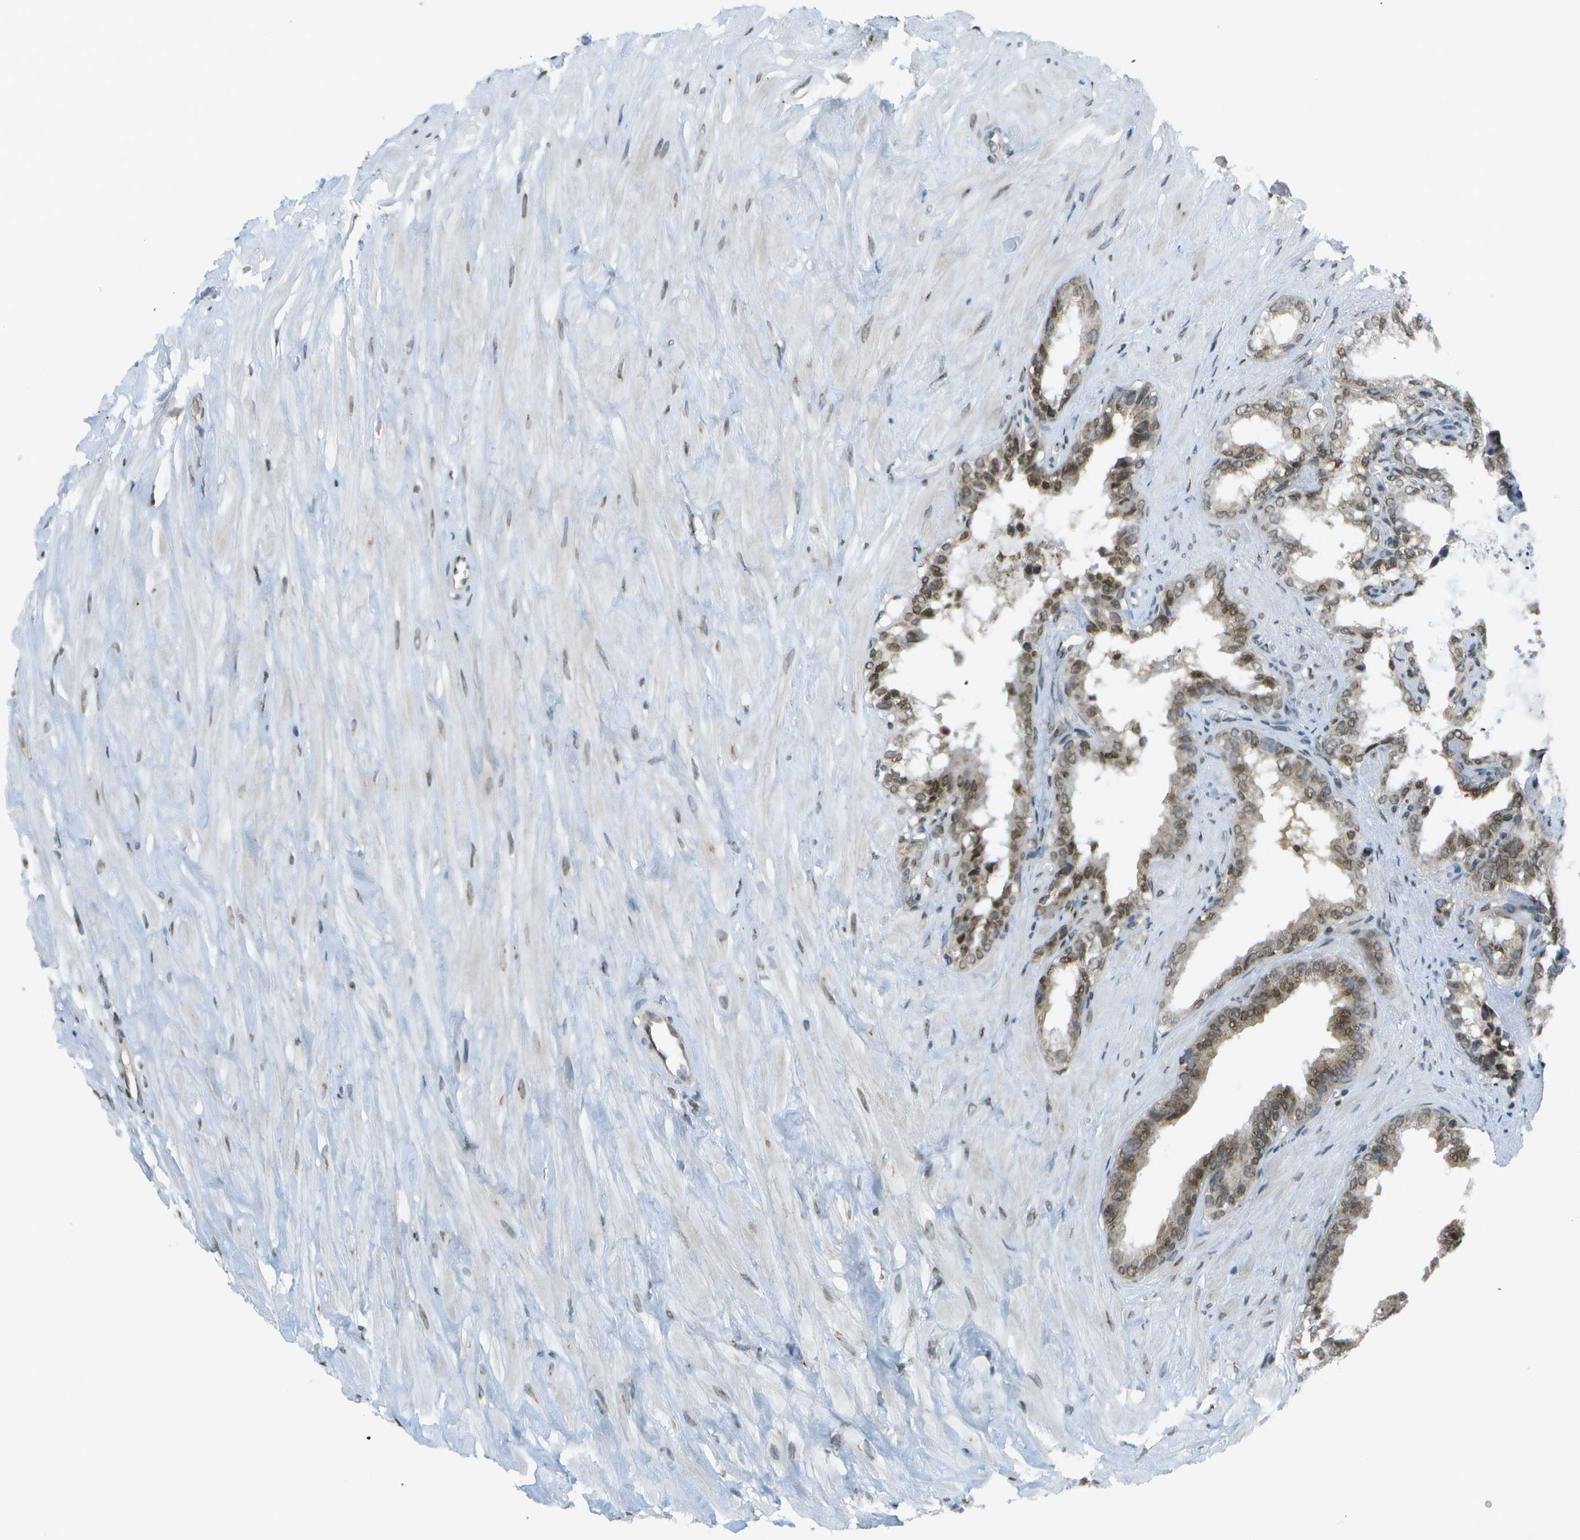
{"staining": {"intensity": "moderate", "quantity": ">75%", "location": "cytoplasmic/membranous,nuclear"}, "tissue": "seminal vesicle", "cell_type": "Glandular cells", "image_type": "normal", "snomed": [{"axis": "morphology", "description": "Normal tissue, NOS"}, {"axis": "topography", "description": "Seminal veicle"}], "caption": "Seminal vesicle stained with IHC demonstrates moderate cytoplasmic/membranous,nuclear expression in approximately >75% of glandular cells.", "gene": "EVC", "patient": {"sex": "male", "age": 64}}